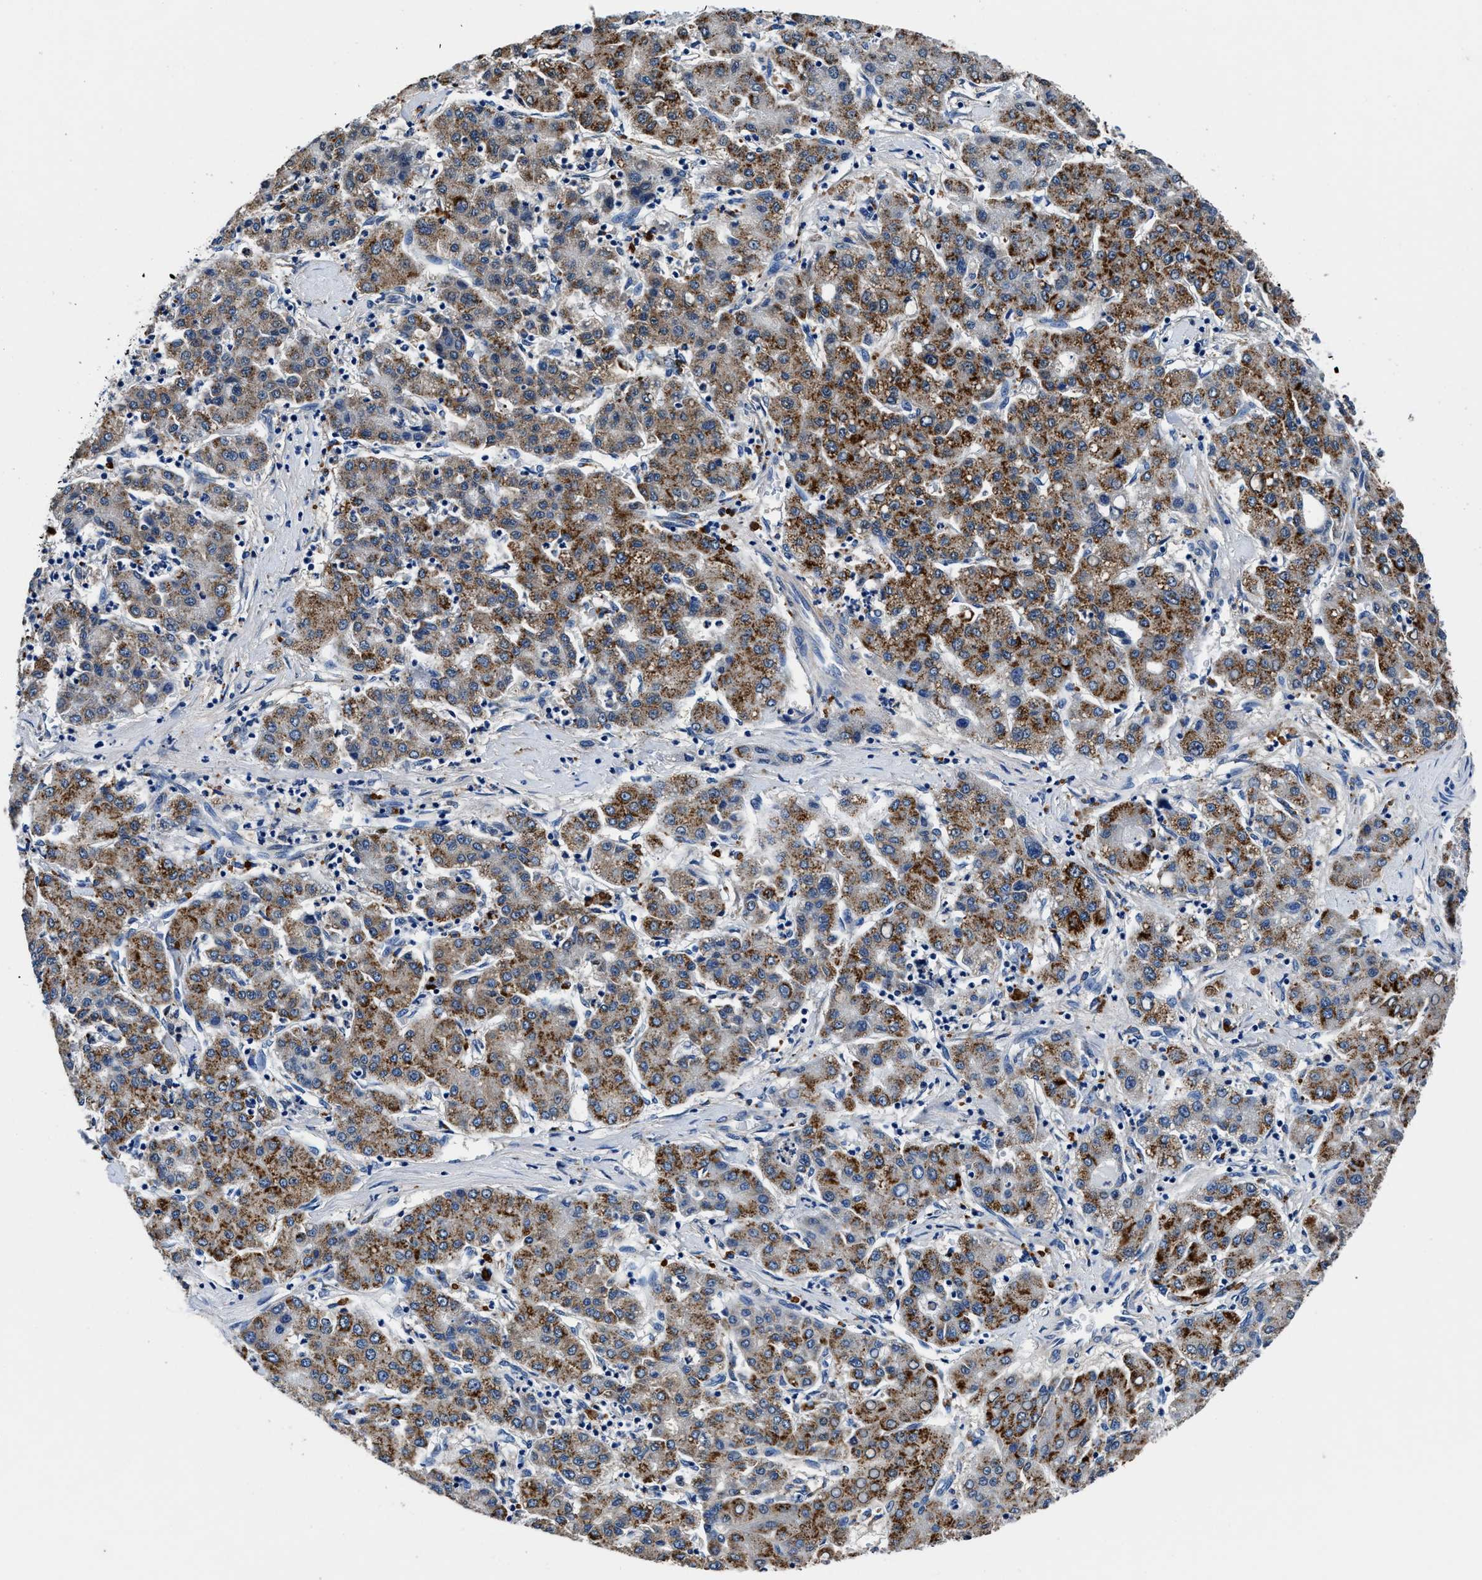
{"staining": {"intensity": "strong", "quantity": "25%-75%", "location": "cytoplasmic/membranous"}, "tissue": "liver cancer", "cell_type": "Tumor cells", "image_type": "cancer", "snomed": [{"axis": "morphology", "description": "Carcinoma, Hepatocellular, NOS"}, {"axis": "topography", "description": "Liver"}], "caption": "Liver cancer stained for a protein (brown) reveals strong cytoplasmic/membranous positive staining in about 25%-75% of tumor cells.", "gene": "NEU1", "patient": {"sex": "male", "age": 65}}